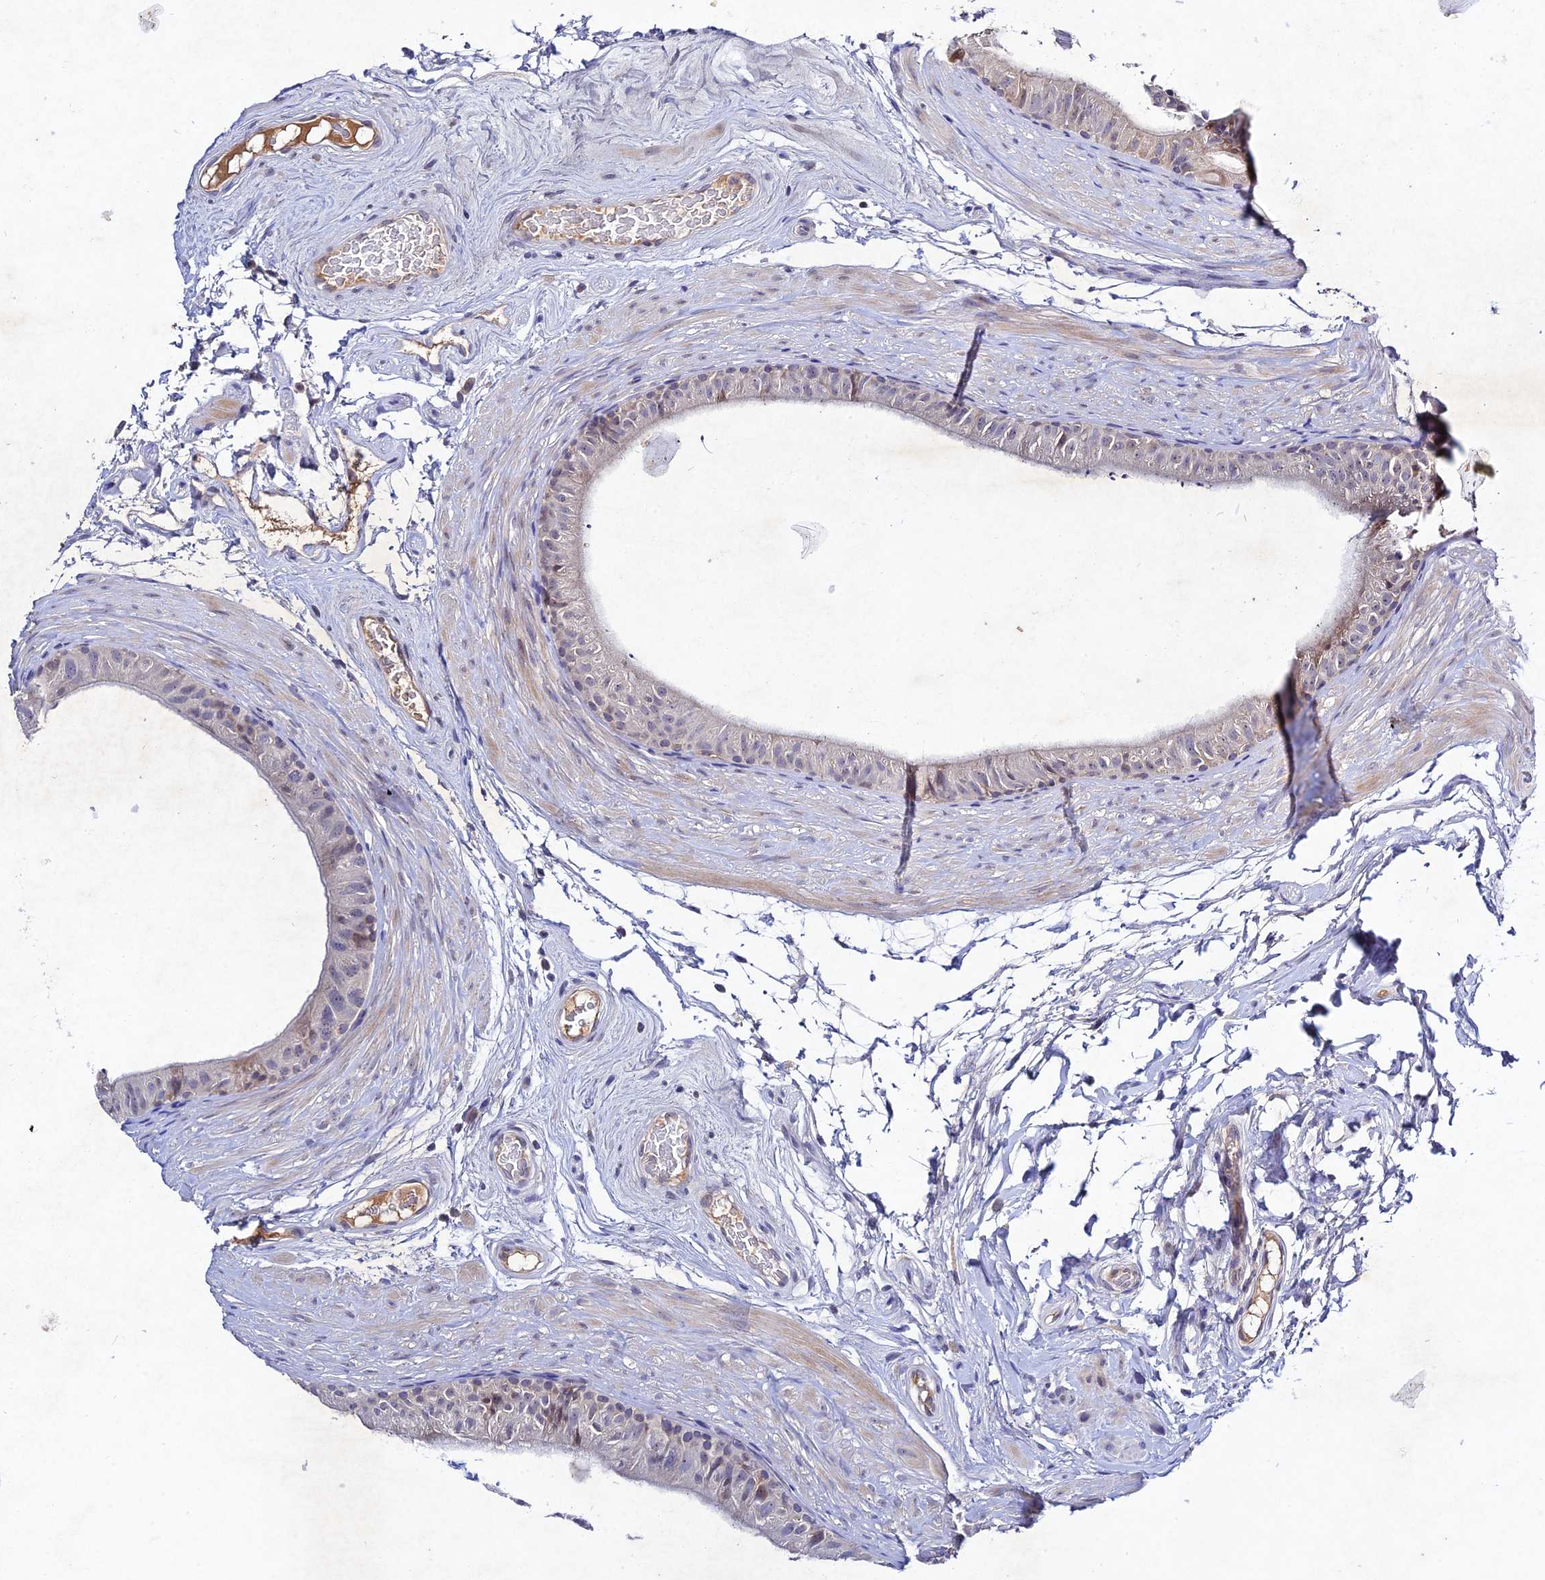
{"staining": {"intensity": "weak", "quantity": "<25%", "location": "cytoplasmic/membranous"}, "tissue": "epididymis", "cell_type": "Glandular cells", "image_type": "normal", "snomed": [{"axis": "morphology", "description": "Normal tissue, NOS"}, {"axis": "topography", "description": "Epididymis"}], "caption": "A micrograph of epididymis stained for a protein exhibits no brown staining in glandular cells. Nuclei are stained in blue.", "gene": "CHST5", "patient": {"sex": "male", "age": 45}}